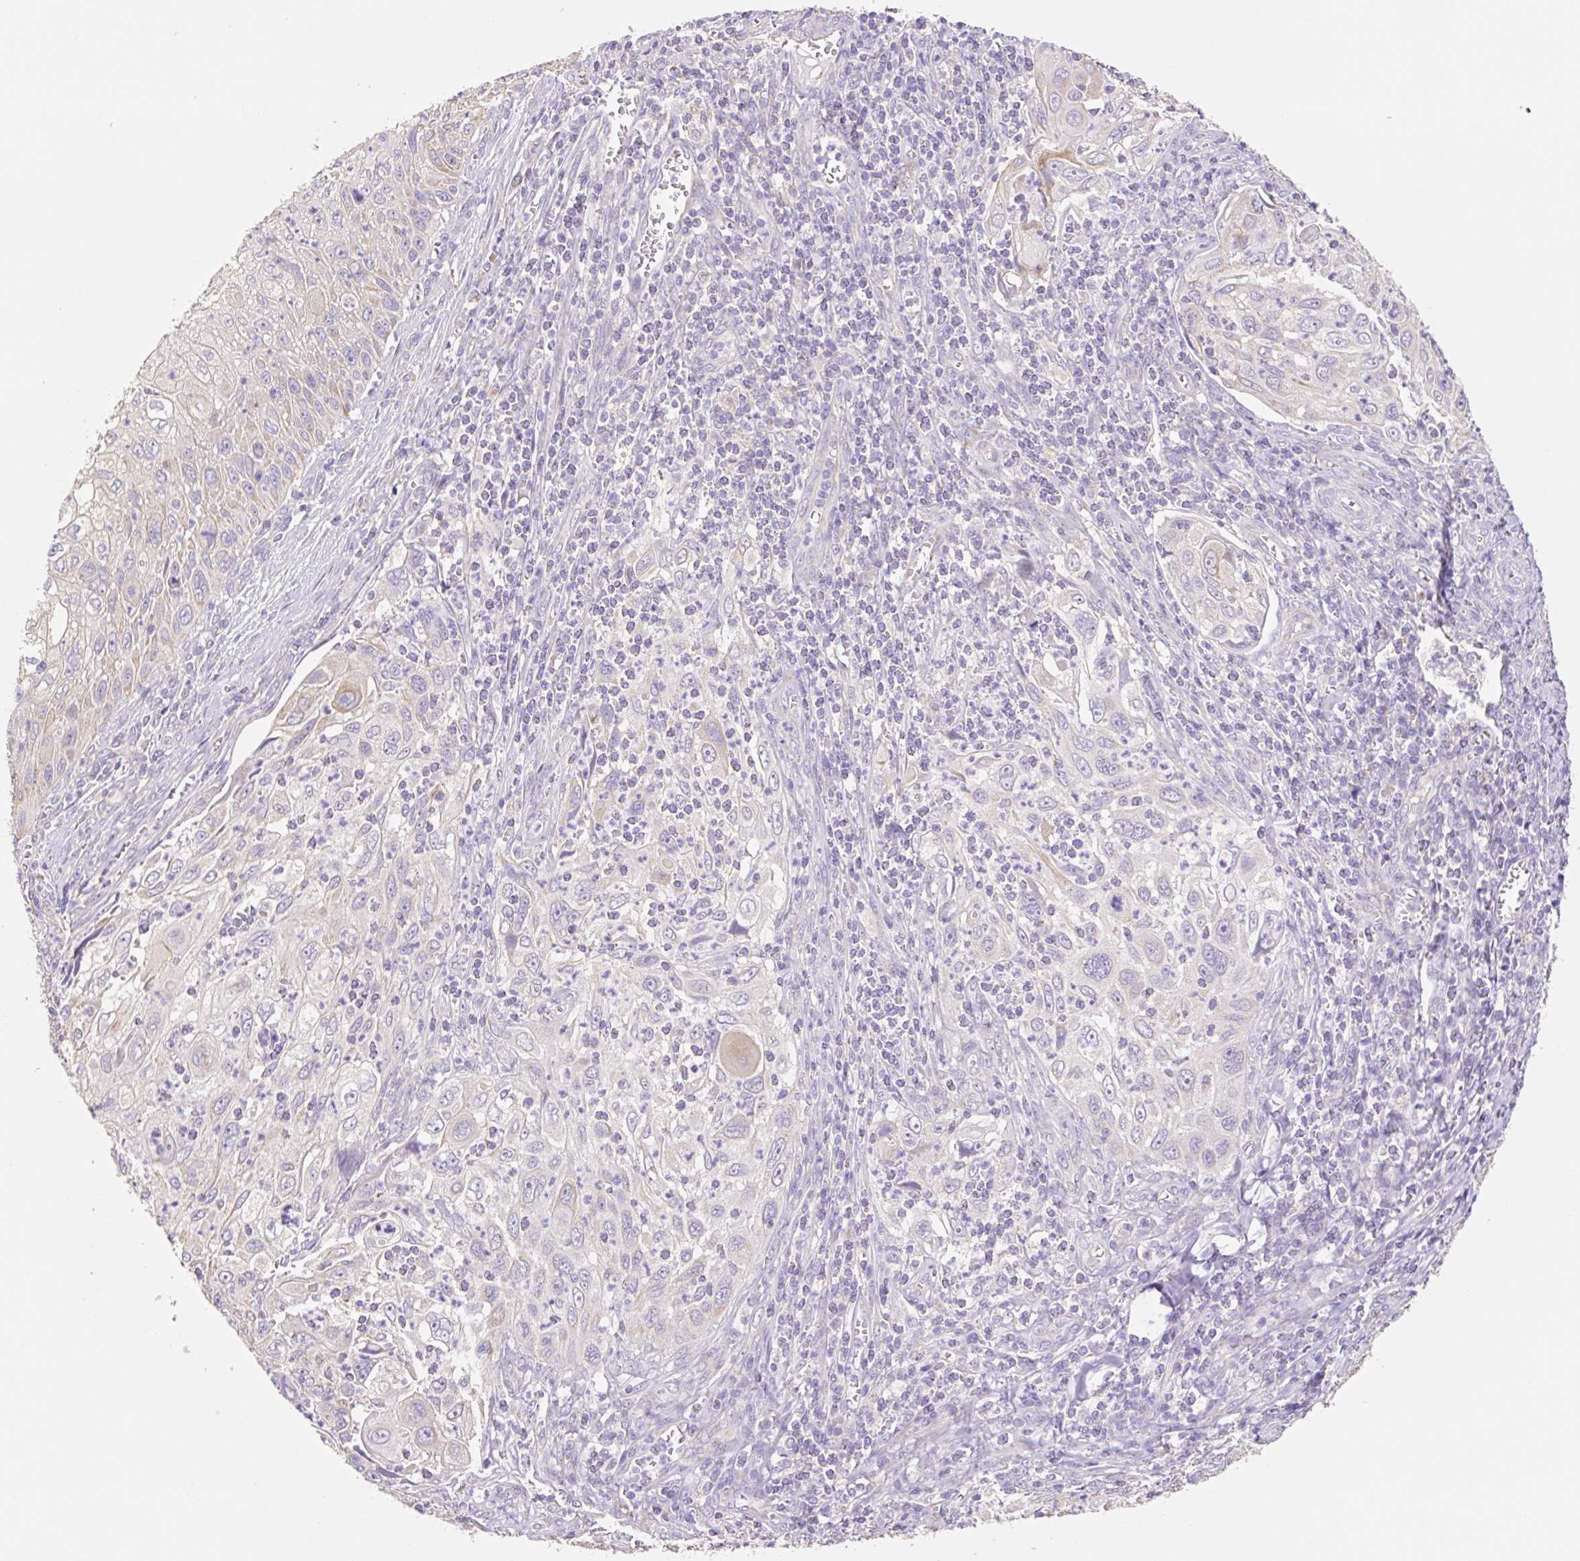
{"staining": {"intensity": "negative", "quantity": "none", "location": "none"}, "tissue": "cervical cancer", "cell_type": "Tumor cells", "image_type": "cancer", "snomed": [{"axis": "morphology", "description": "Squamous cell carcinoma, NOS"}, {"axis": "topography", "description": "Cervix"}], "caption": "This is a image of IHC staining of cervical cancer, which shows no expression in tumor cells.", "gene": "COPZ2", "patient": {"sex": "female", "age": 70}}